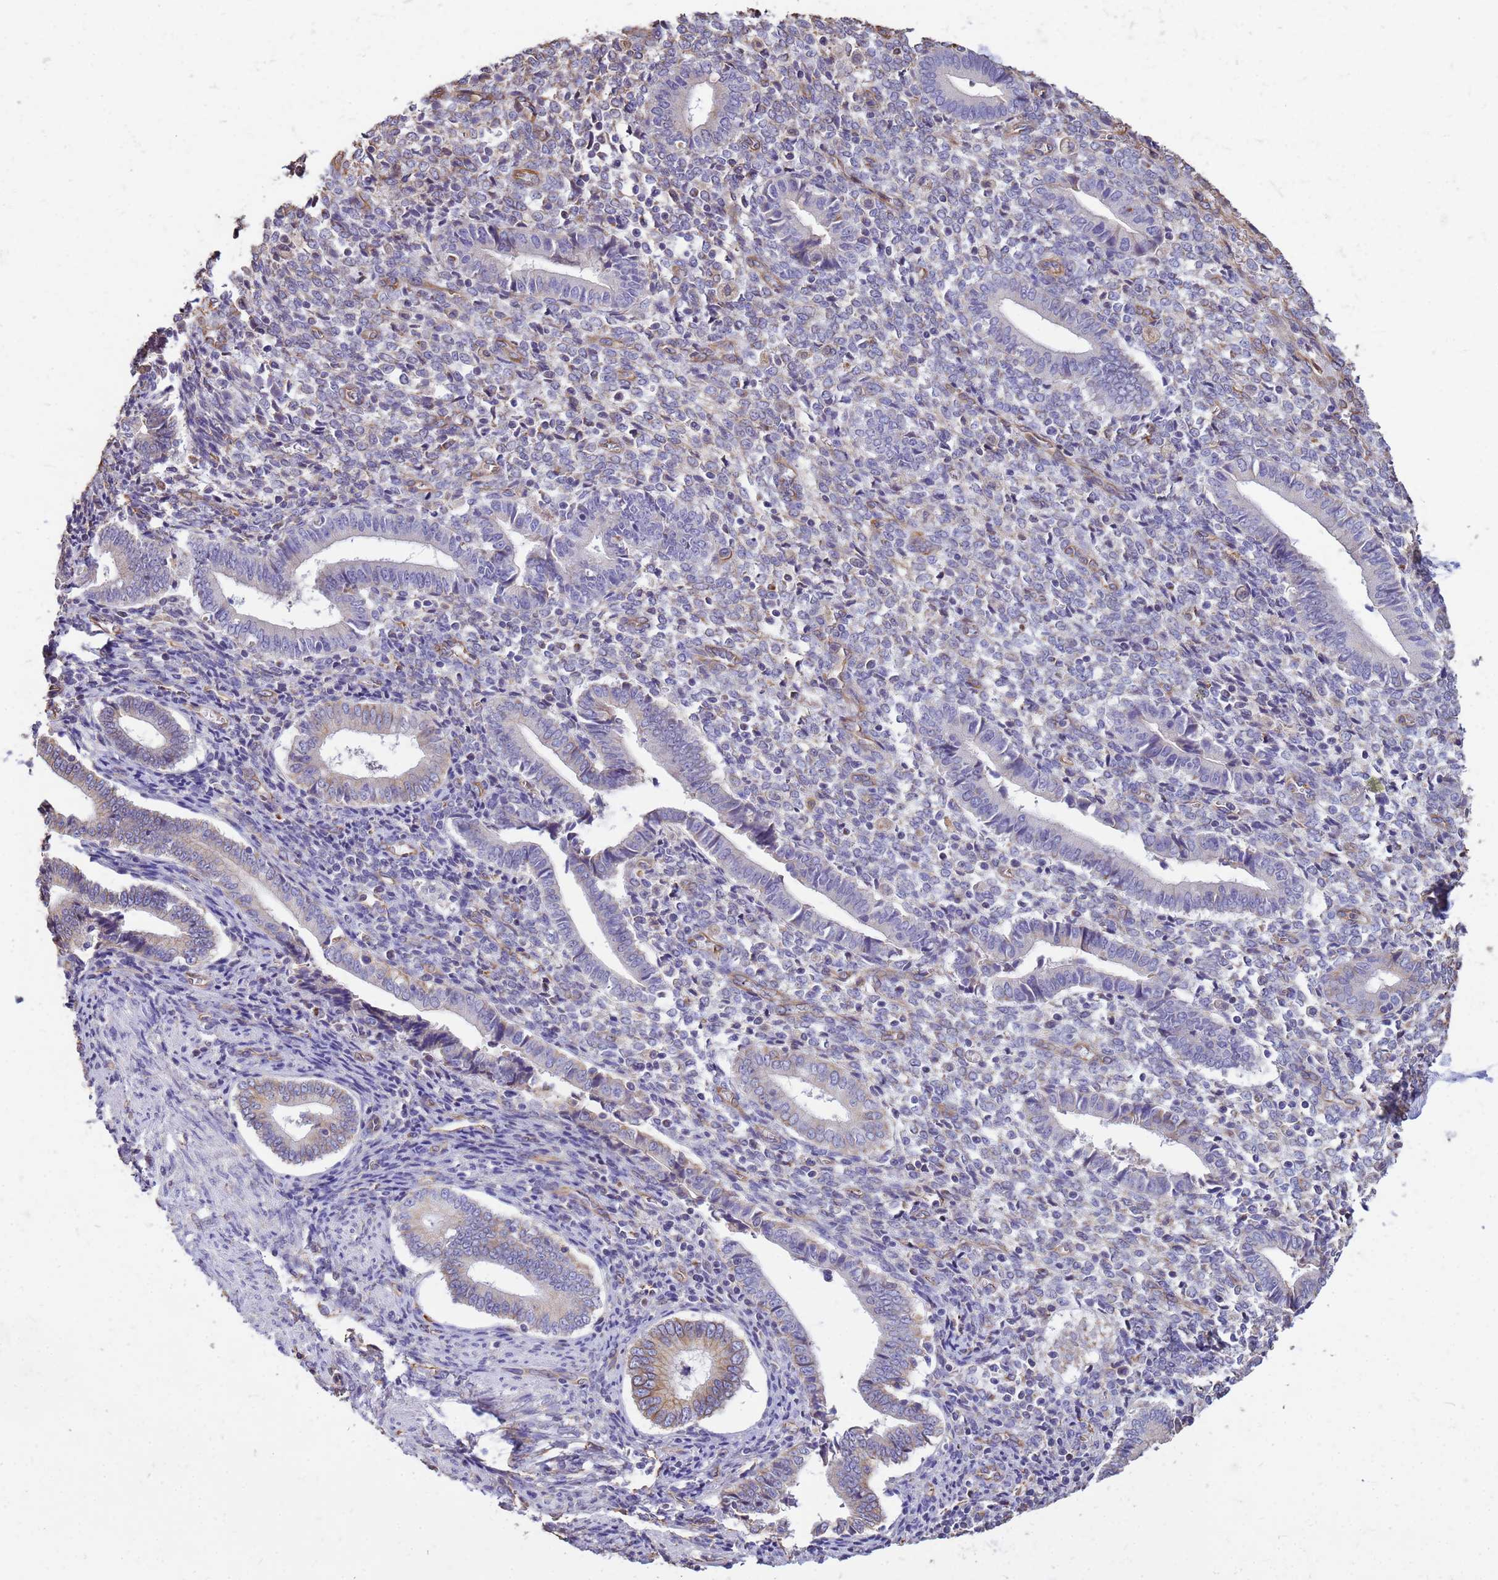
{"staining": {"intensity": "negative", "quantity": "none", "location": "none"}, "tissue": "endometrium", "cell_type": "Cells in endometrial stroma", "image_type": "normal", "snomed": [{"axis": "morphology", "description": "Normal tissue, NOS"}, {"axis": "topography", "description": "Other"}, {"axis": "topography", "description": "Endometrium"}], "caption": "The histopathology image shows no staining of cells in endometrial stroma in unremarkable endometrium. (Immunohistochemistry, brightfield microscopy, high magnification).", "gene": "TCEAL3", "patient": {"sex": "female", "age": 44}}